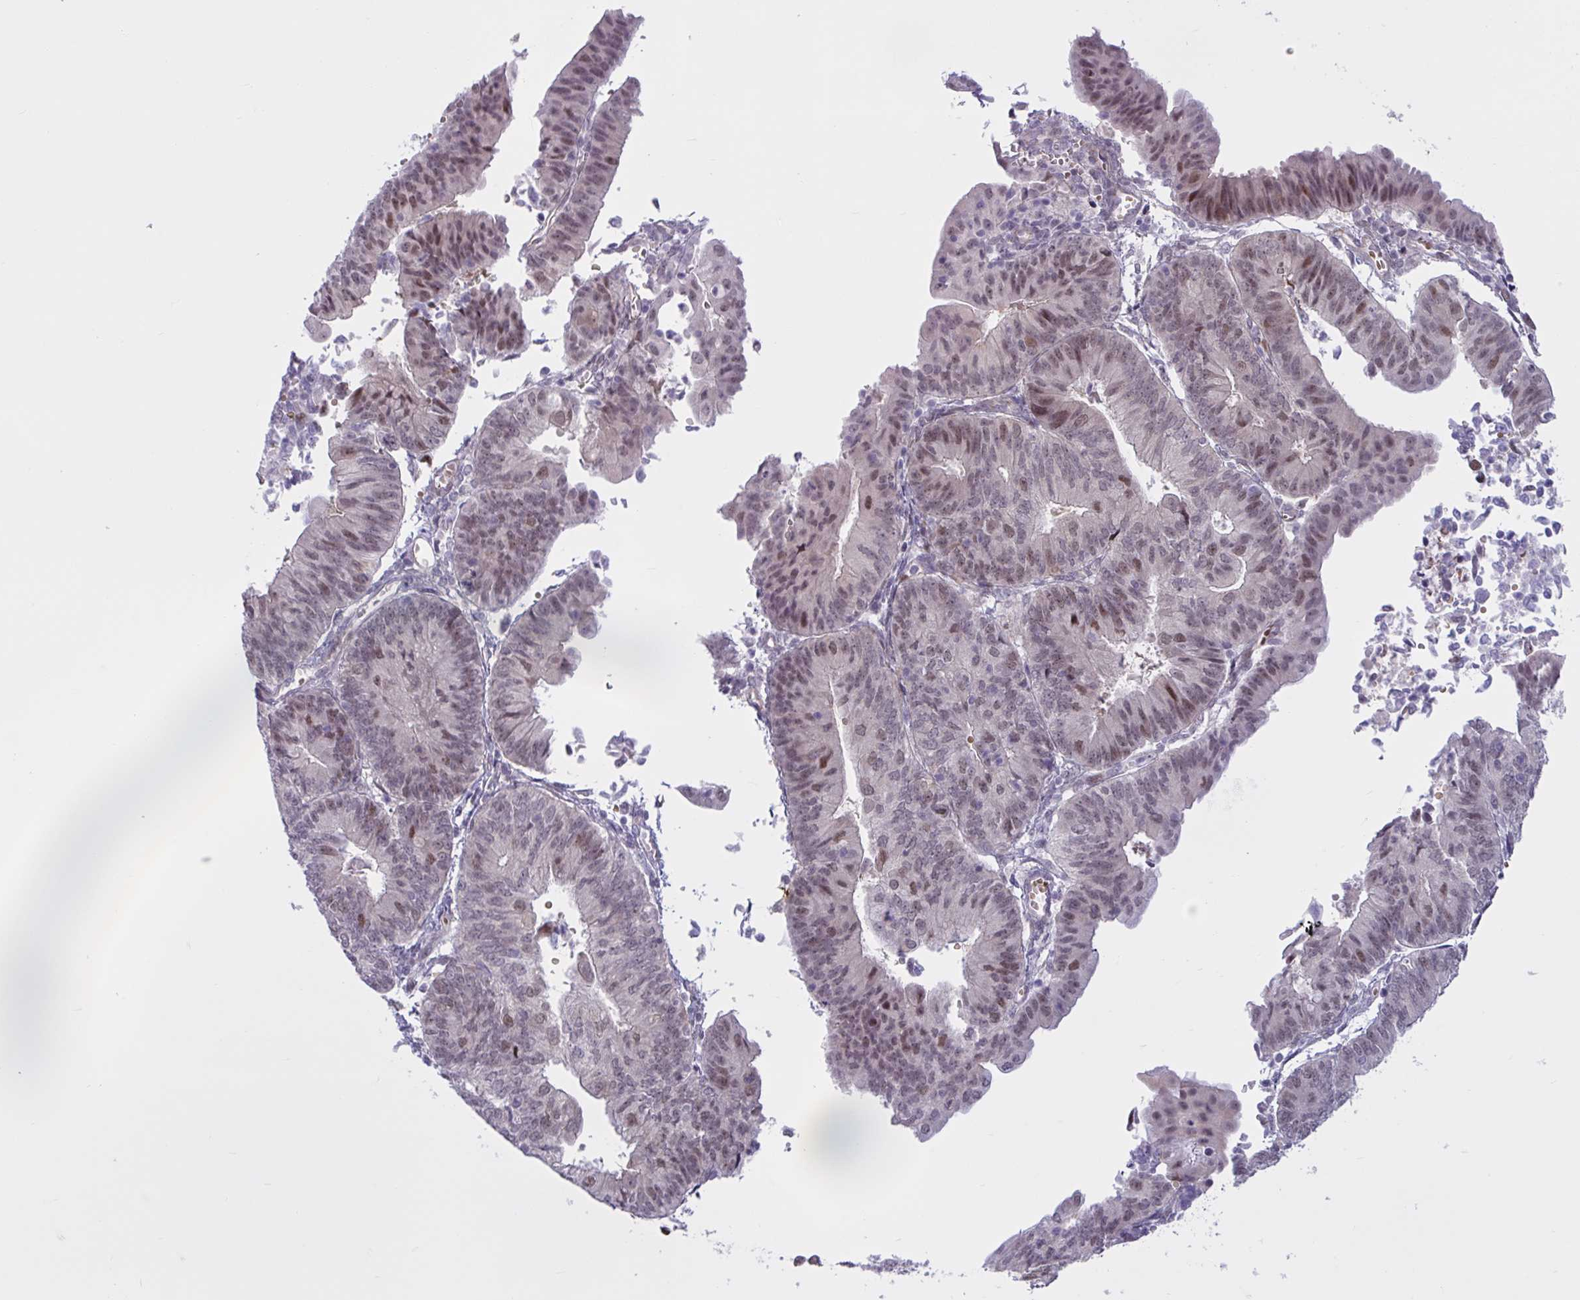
{"staining": {"intensity": "moderate", "quantity": "25%-75%", "location": "nuclear"}, "tissue": "endometrial cancer", "cell_type": "Tumor cells", "image_type": "cancer", "snomed": [{"axis": "morphology", "description": "Adenocarcinoma, NOS"}, {"axis": "topography", "description": "Endometrium"}], "caption": "Human adenocarcinoma (endometrial) stained with a brown dye reveals moderate nuclear positive staining in approximately 25%-75% of tumor cells.", "gene": "RBL1", "patient": {"sex": "female", "age": 65}}